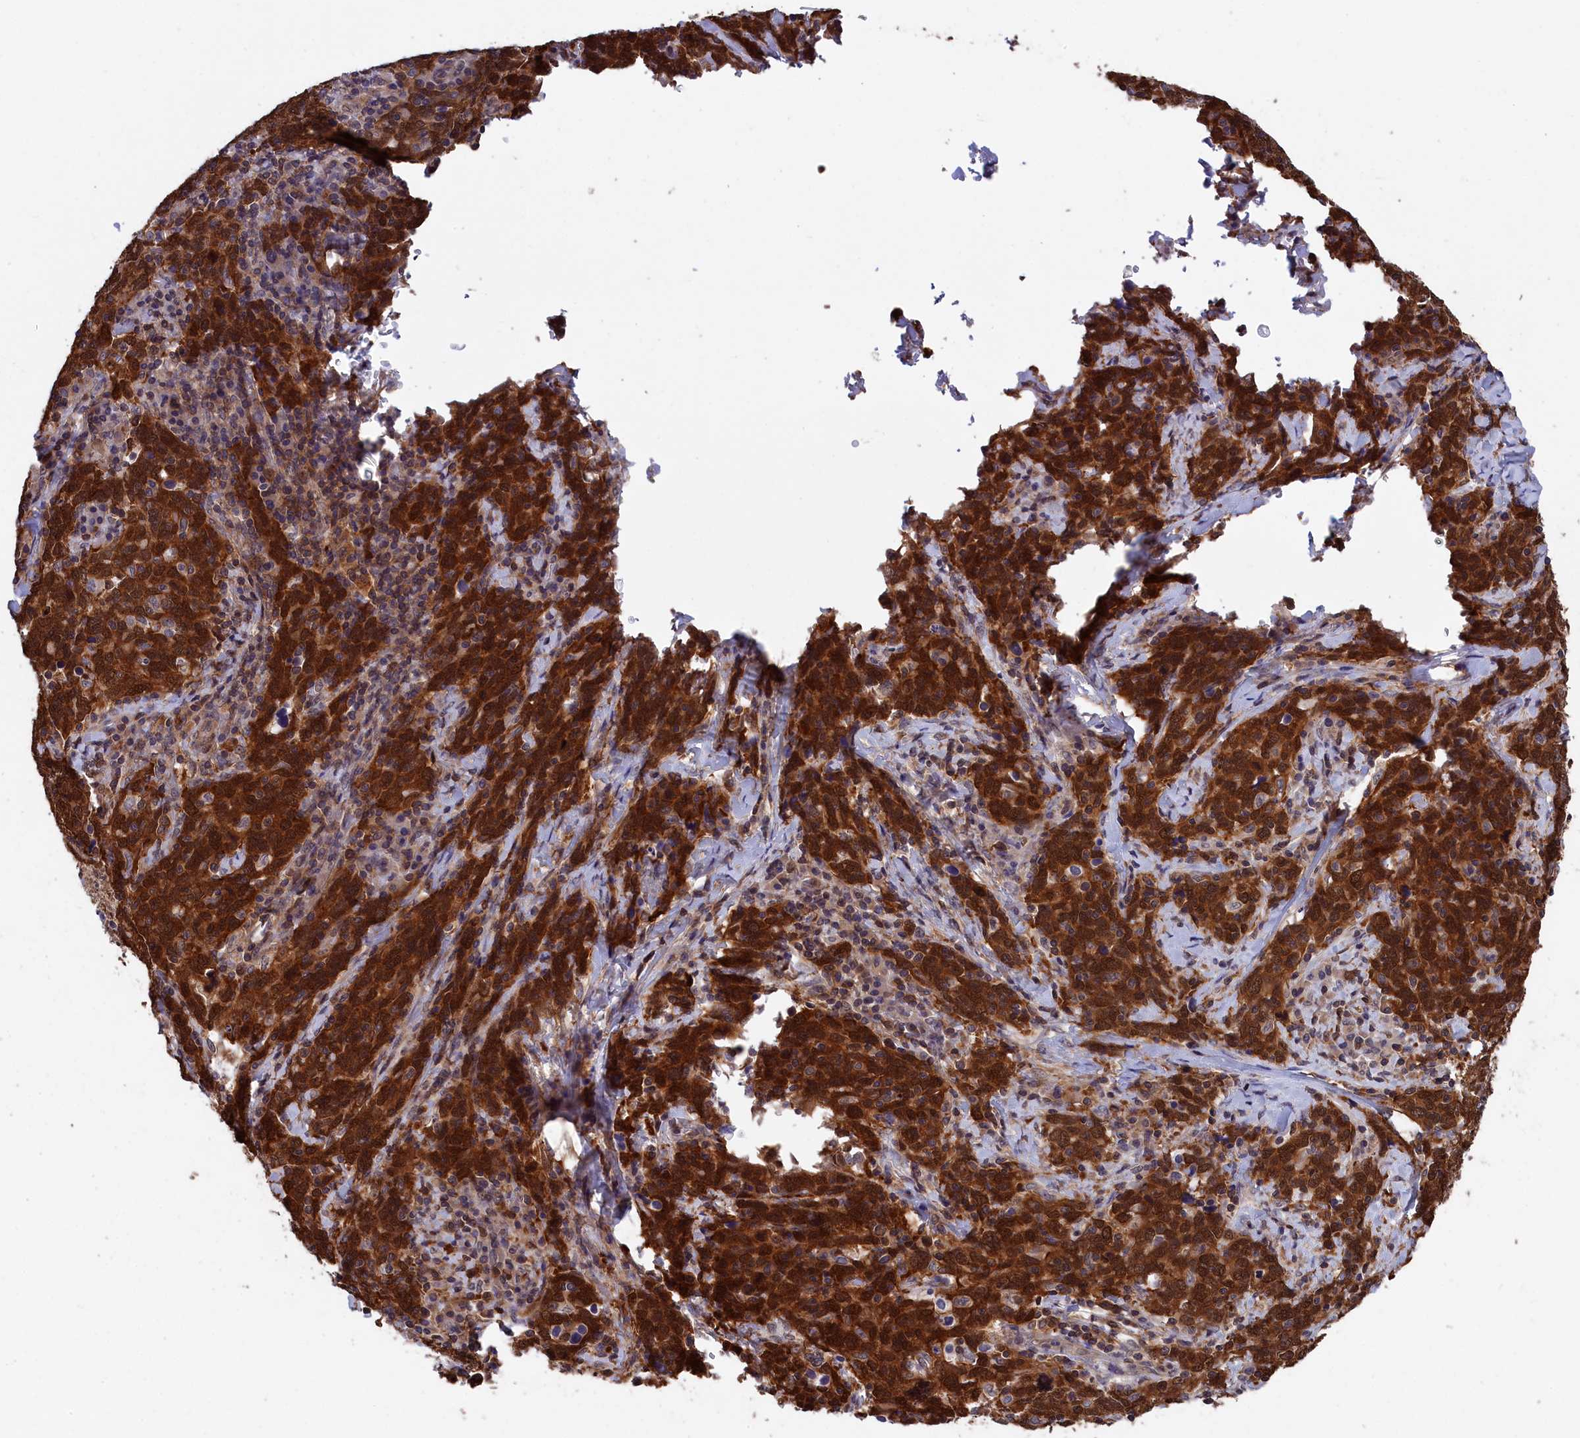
{"staining": {"intensity": "strong", "quantity": ">75%", "location": "cytoplasmic/membranous,nuclear"}, "tissue": "cervical cancer", "cell_type": "Tumor cells", "image_type": "cancer", "snomed": [{"axis": "morphology", "description": "Squamous cell carcinoma, NOS"}, {"axis": "topography", "description": "Cervix"}], "caption": "Brown immunohistochemical staining in human squamous cell carcinoma (cervical) exhibits strong cytoplasmic/membranous and nuclear expression in about >75% of tumor cells.", "gene": "JPT2", "patient": {"sex": "female", "age": 41}}